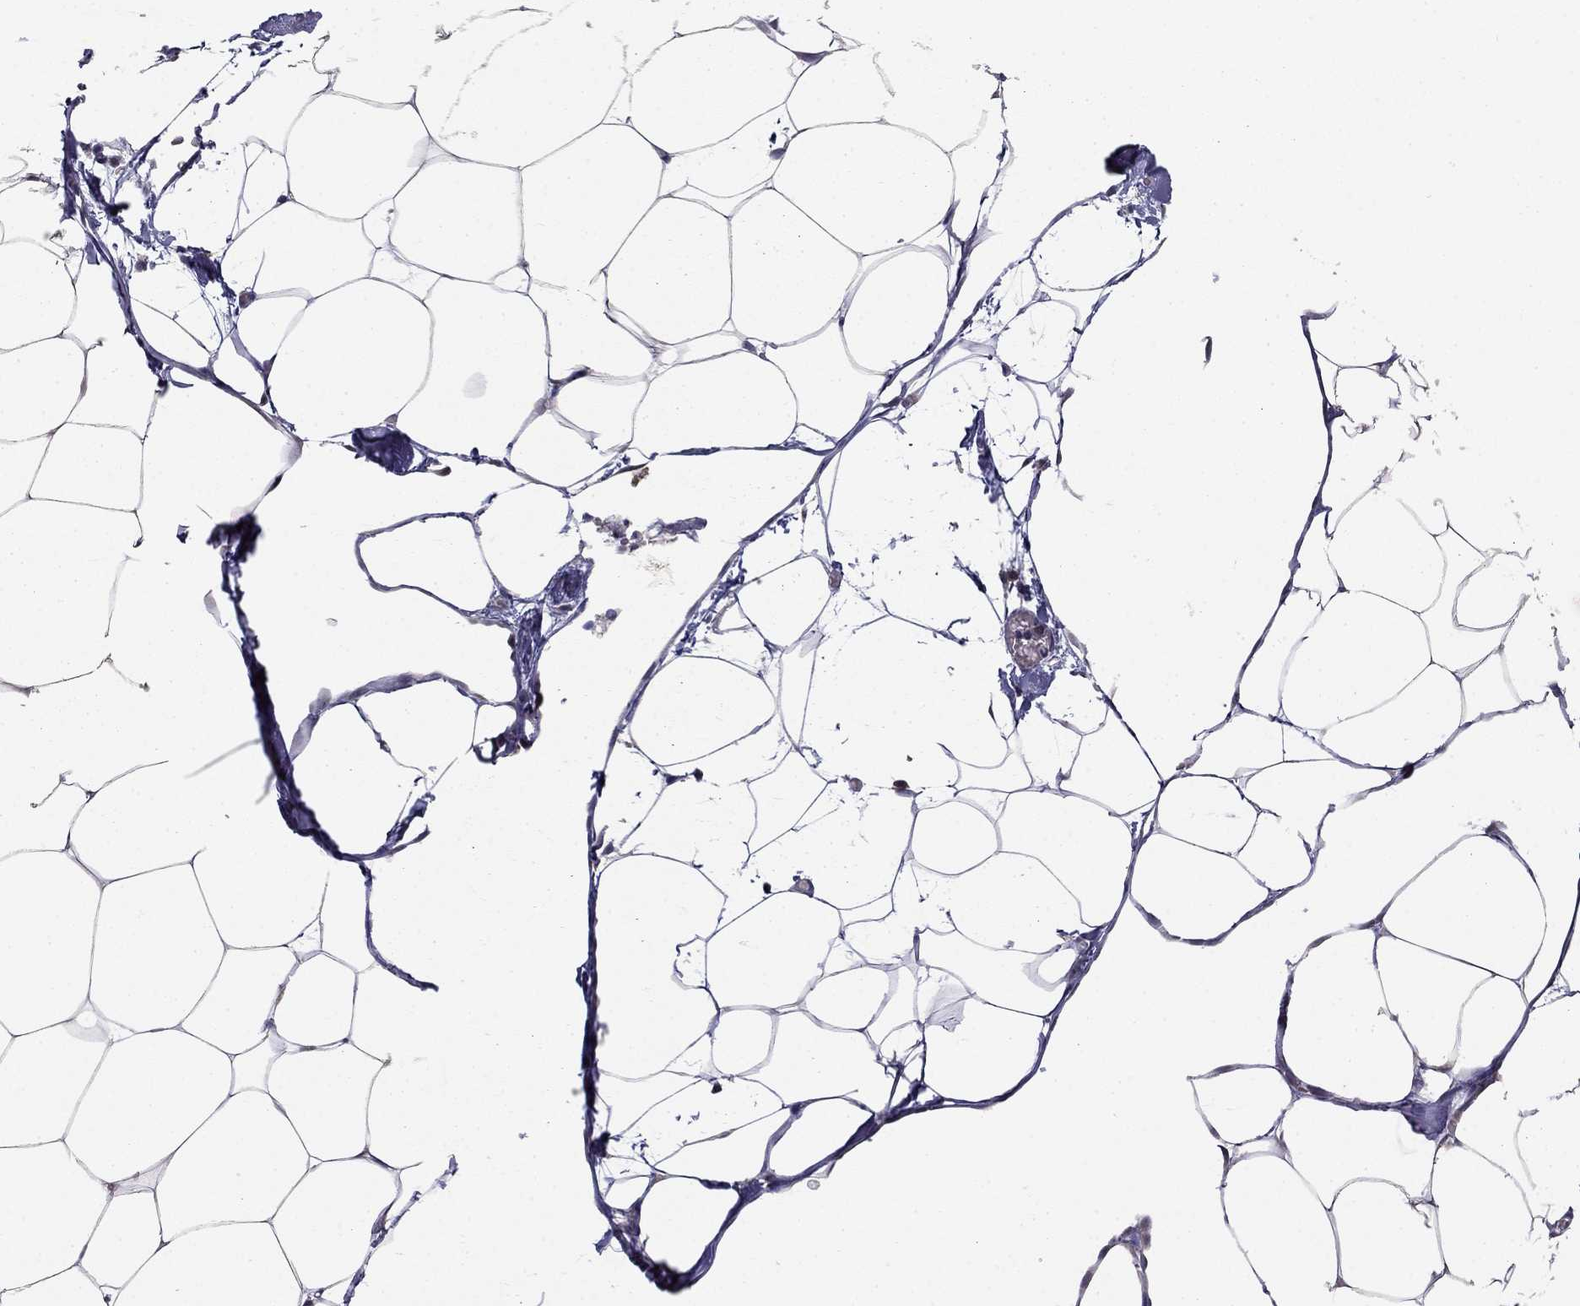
{"staining": {"intensity": "negative", "quantity": "none", "location": "none"}, "tissue": "adipose tissue", "cell_type": "Adipocytes", "image_type": "normal", "snomed": [{"axis": "morphology", "description": "Normal tissue, NOS"}, {"axis": "topography", "description": "Adipose tissue"}], "caption": "Immunohistochemistry of unremarkable adipose tissue reveals no positivity in adipocytes.", "gene": "STXBP6", "patient": {"sex": "male", "age": 57}}